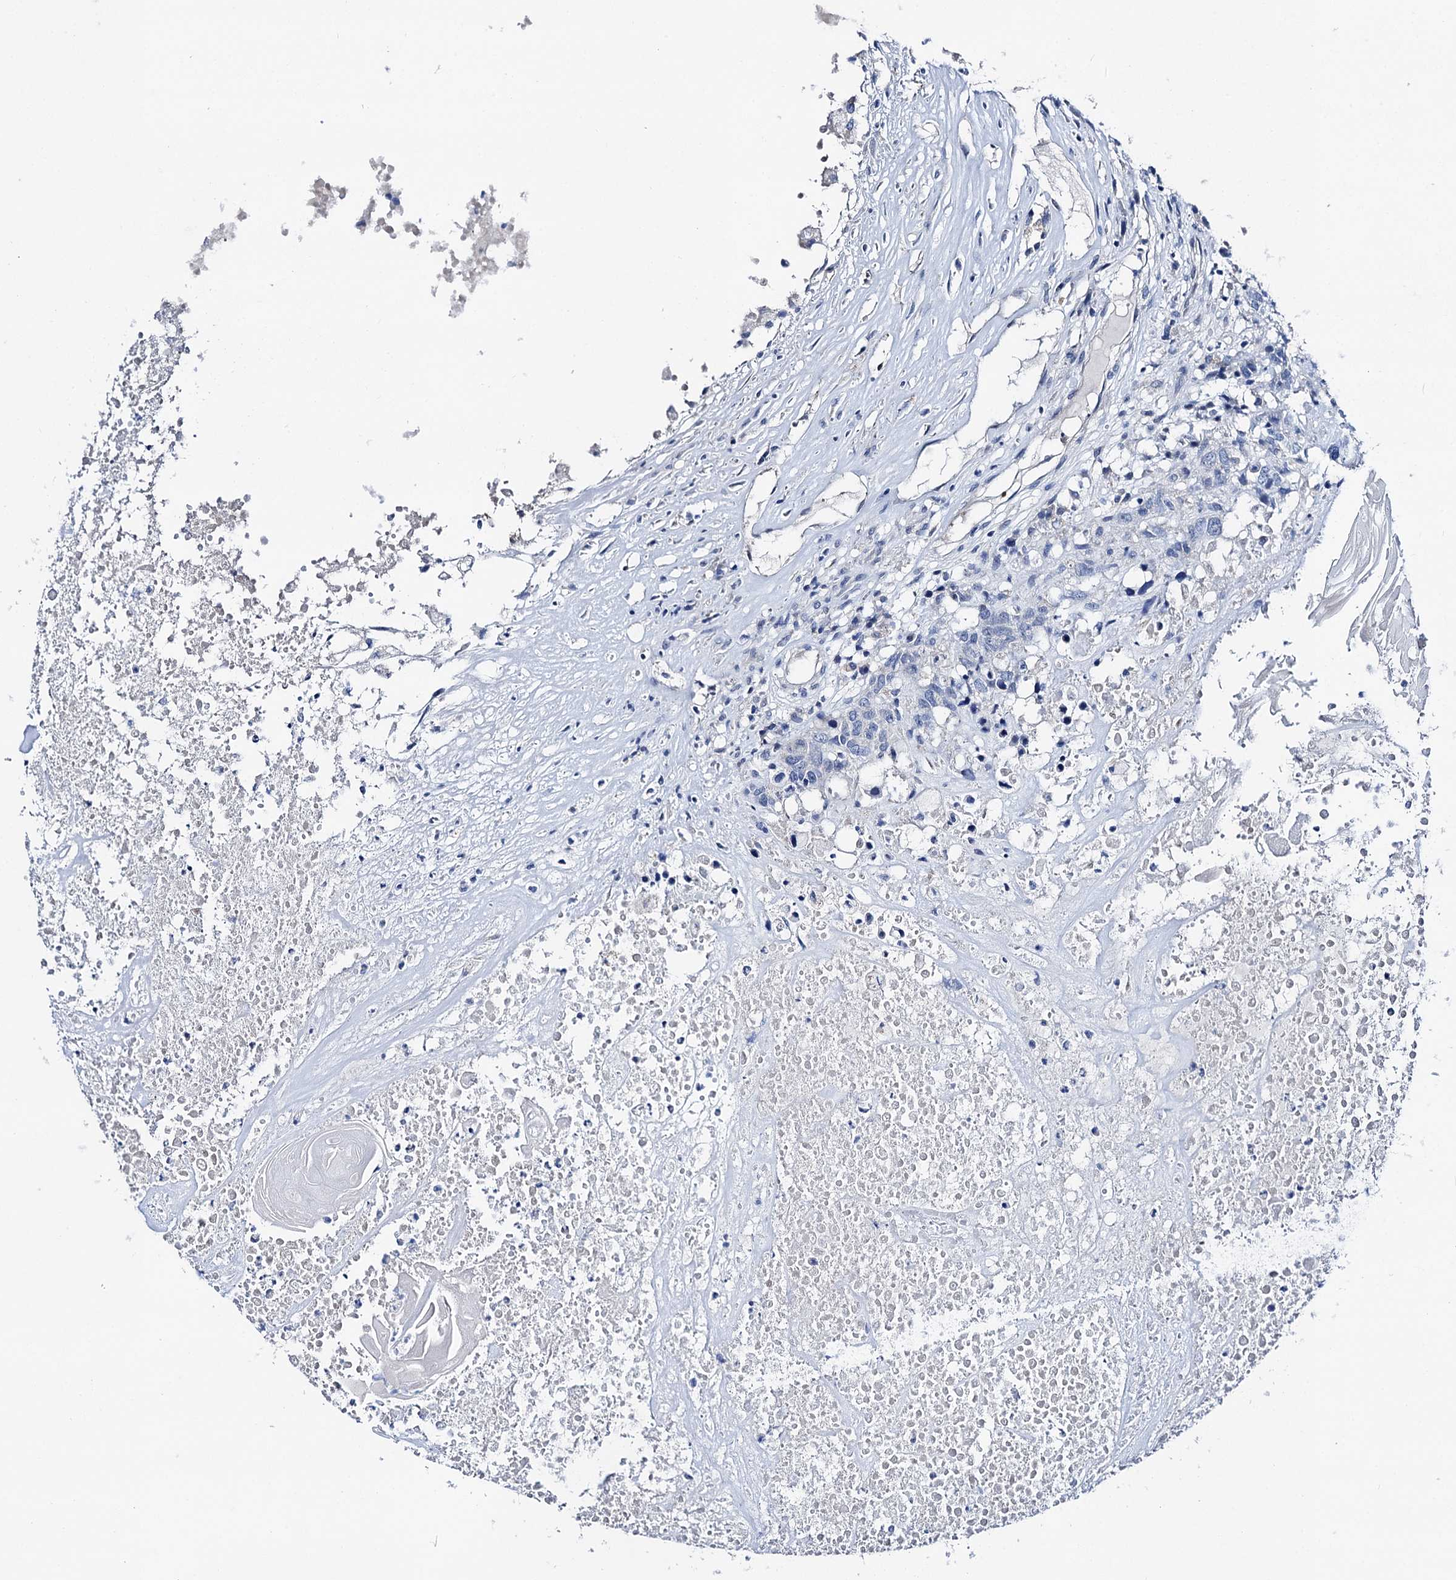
{"staining": {"intensity": "negative", "quantity": "none", "location": "none"}, "tissue": "head and neck cancer", "cell_type": "Tumor cells", "image_type": "cancer", "snomed": [{"axis": "morphology", "description": "Squamous cell carcinoma, NOS"}, {"axis": "topography", "description": "Head-Neck"}], "caption": "Tumor cells are negative for protein expression in human head and neck cancer (squamous cell carcinoma).", "gene": "SHROOM1", "patient": {"sex": "male", "age": 66}}